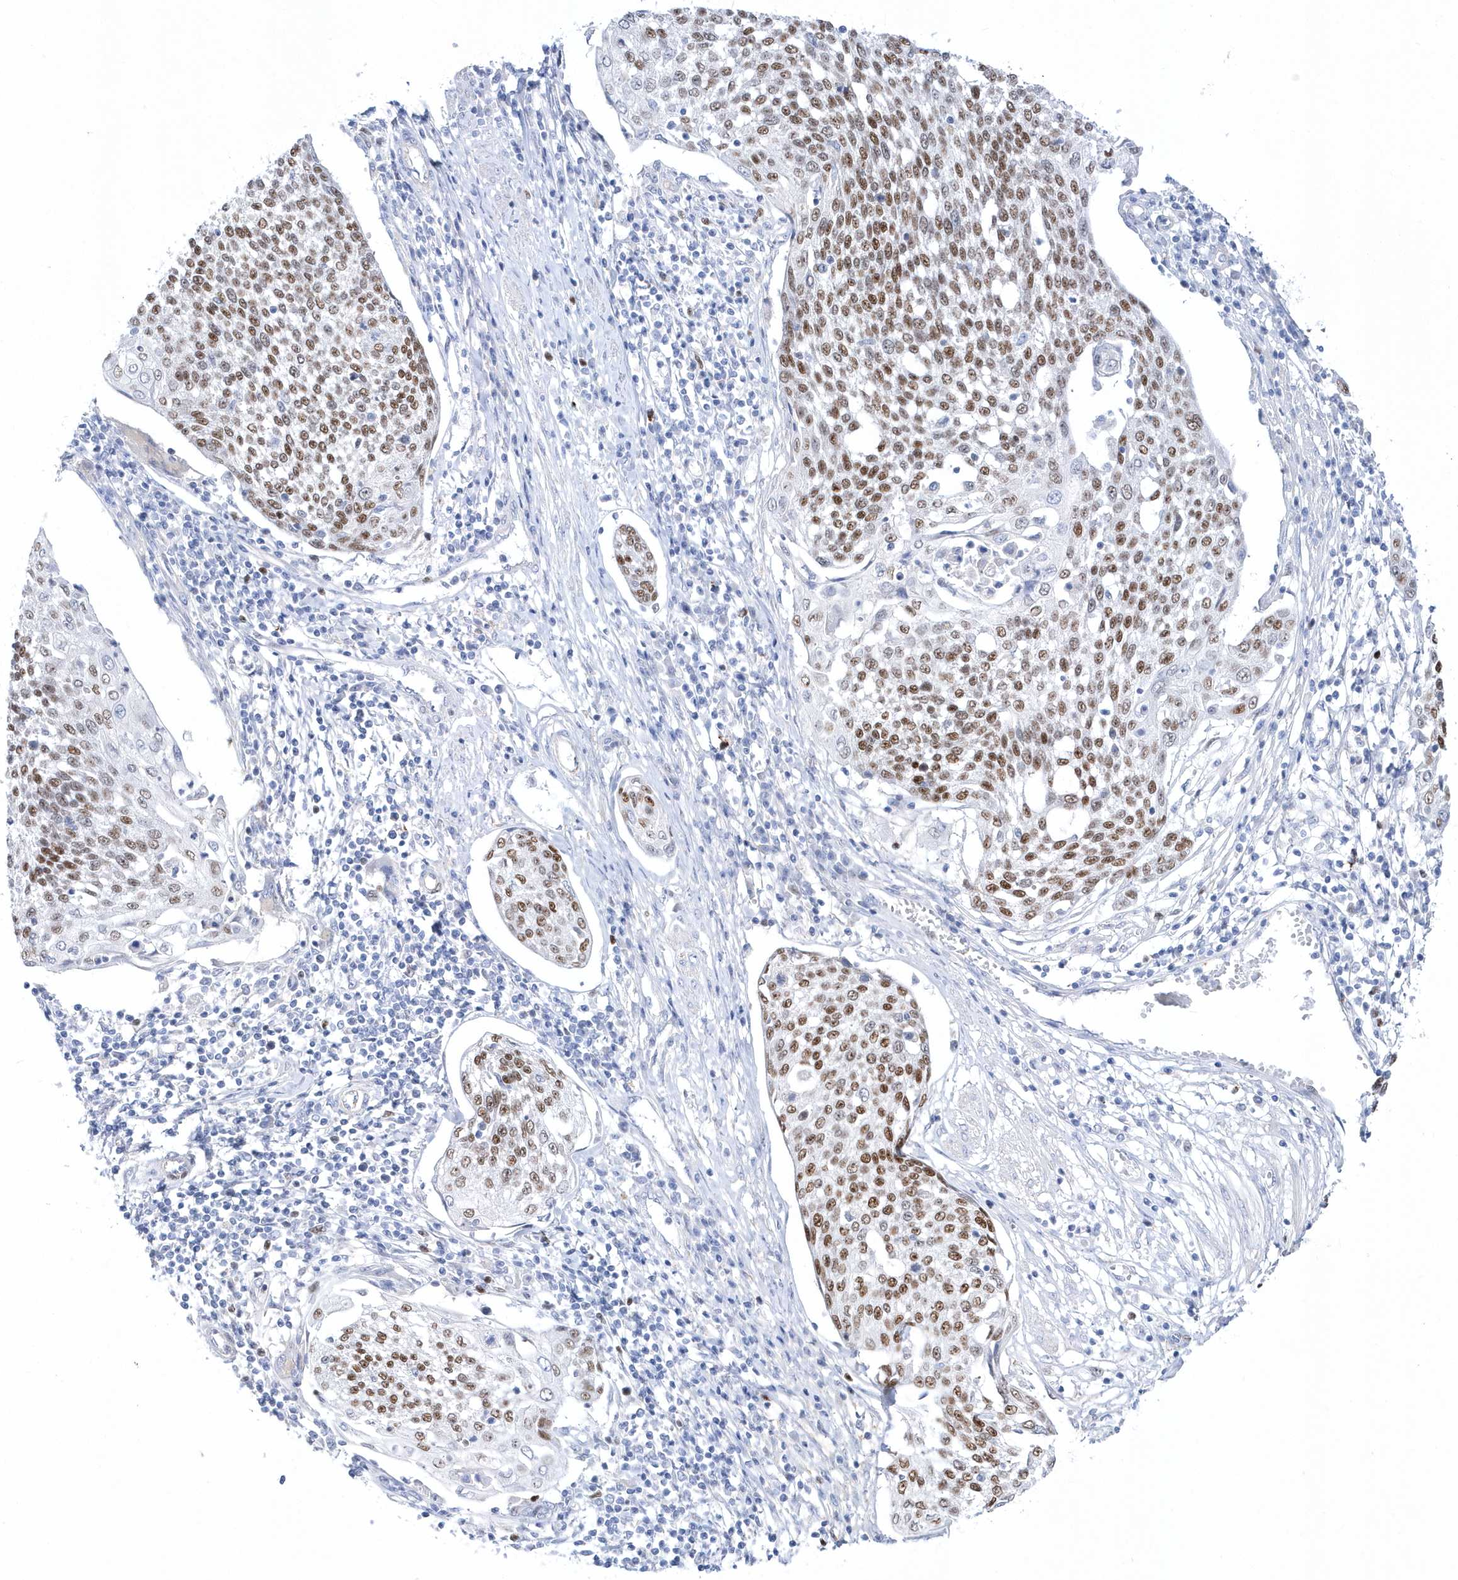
{"staining": {"intensity": "moderate", "quantity": ">75%", "location": "nuclear"}, "tissue": "cervical cancer", "cell_type": "Tumor cells", "image_type": "cancer", "snomed": [{"axis": "morphology", "description": "Squamous cell carcinoma, NOS"}, {"axis": "topography", "description": "Cervix"}], "caption": "Immunohistochemistry (IHC) of human cervical squamous cell carcinoma reveals medium levels of moderate nuclear positivity in approximately >75% of tumor cells.", "gene": "TMCO6", "patient": {"sex": "female", "age": 34}}